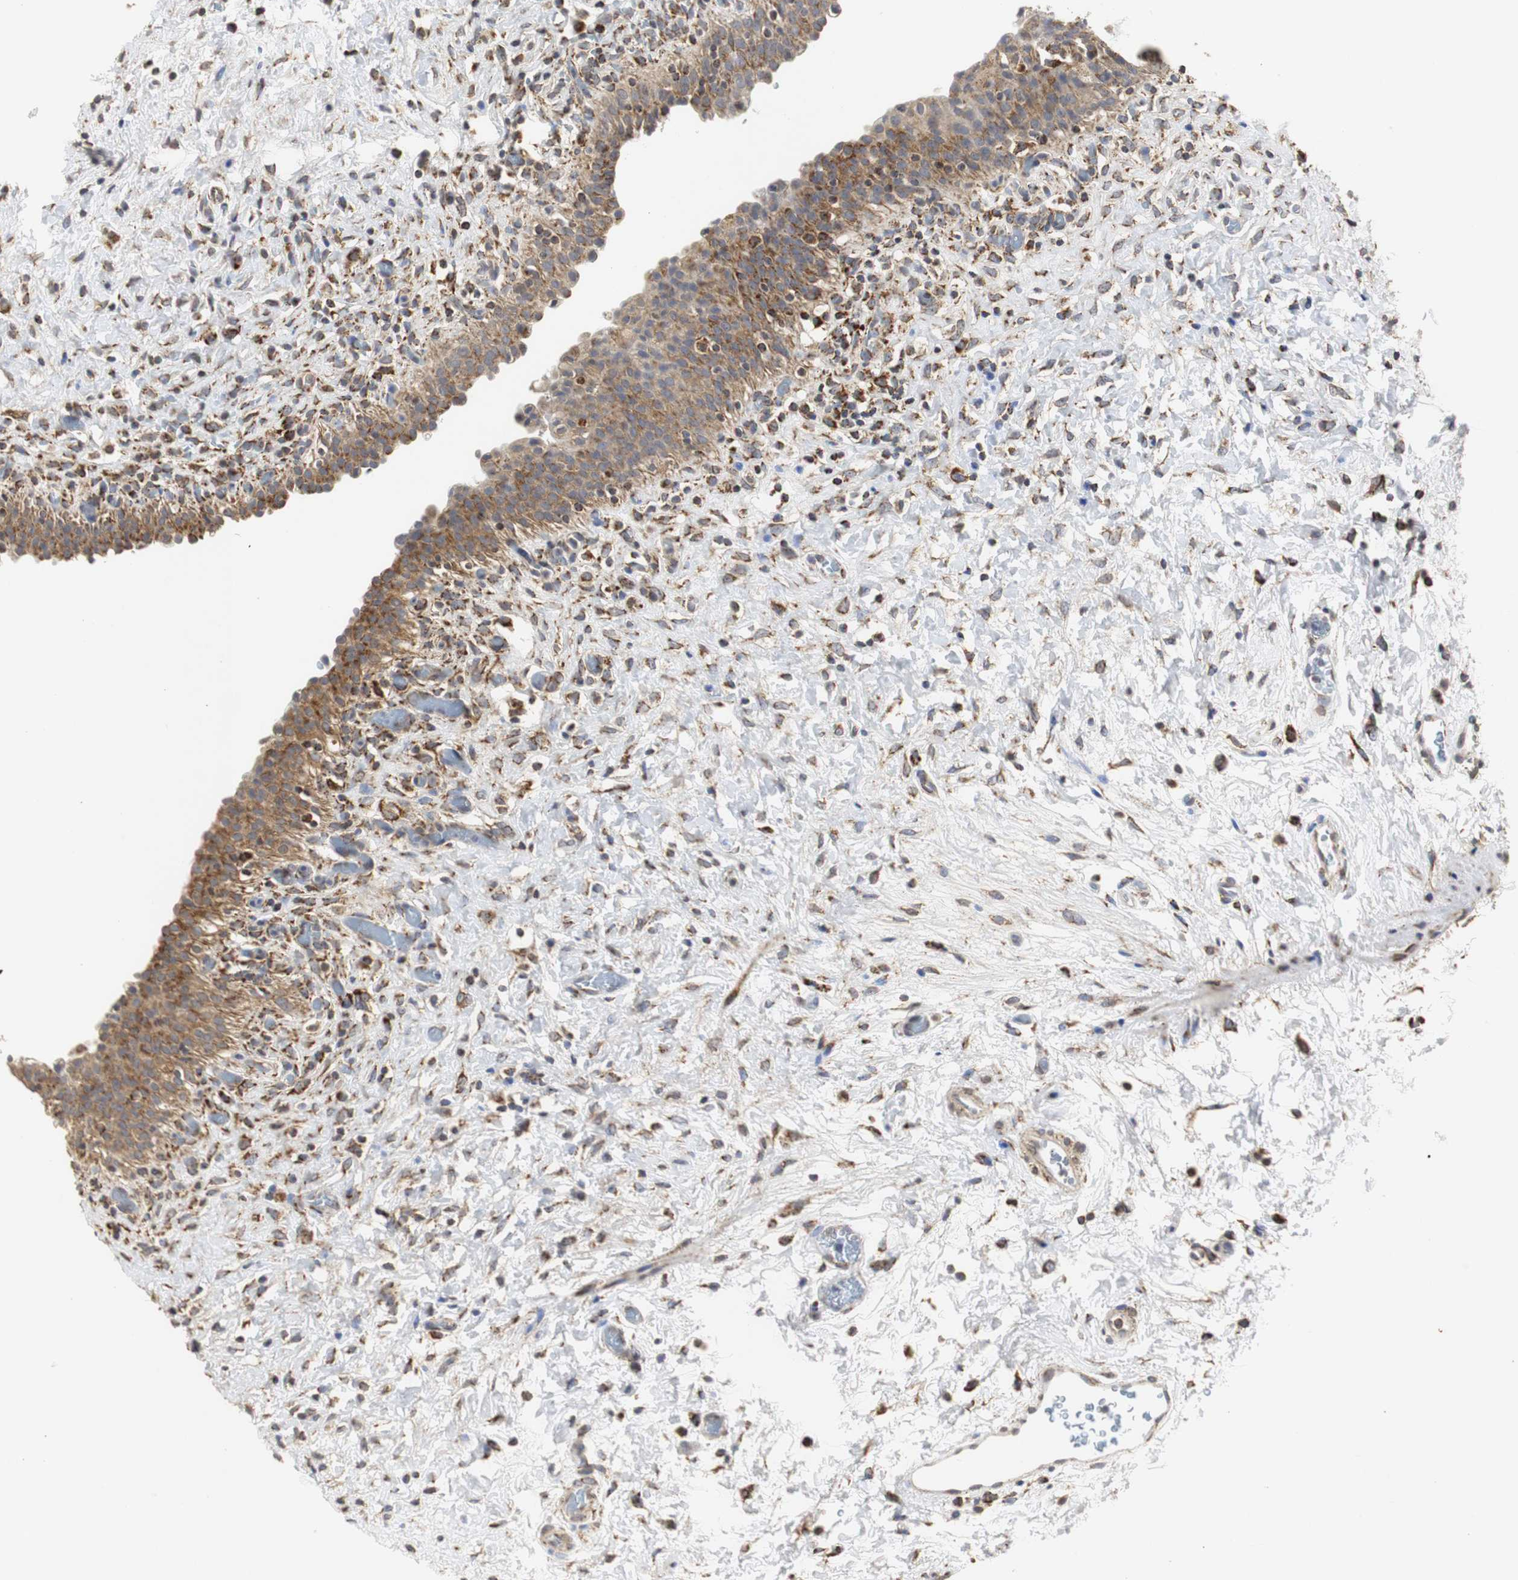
{"staining": {"intensity": "moderate", "quantity": ">75%", "location": "cytoplasmic/membranous"}, "tissue": "urinary bladder", "cell_type": "Urothelial cells", "image_type": "normal", "snomed": [{"axis": "morphology", "description": "Normal tissue, NOS"}, {"axis": "topography", "description": "Urinary bladder"}], "caption": "Urinary bladder stained with DAB IHC demonstrates medium levels of moderate cytoplasmic/membranous staining in about >75% of urothelial cells. (brown staining indicates protein expression, while blue staining denotes nuclei).", "gene": "HSD17B10", "patient": {"sex": "male", "age": 51}}